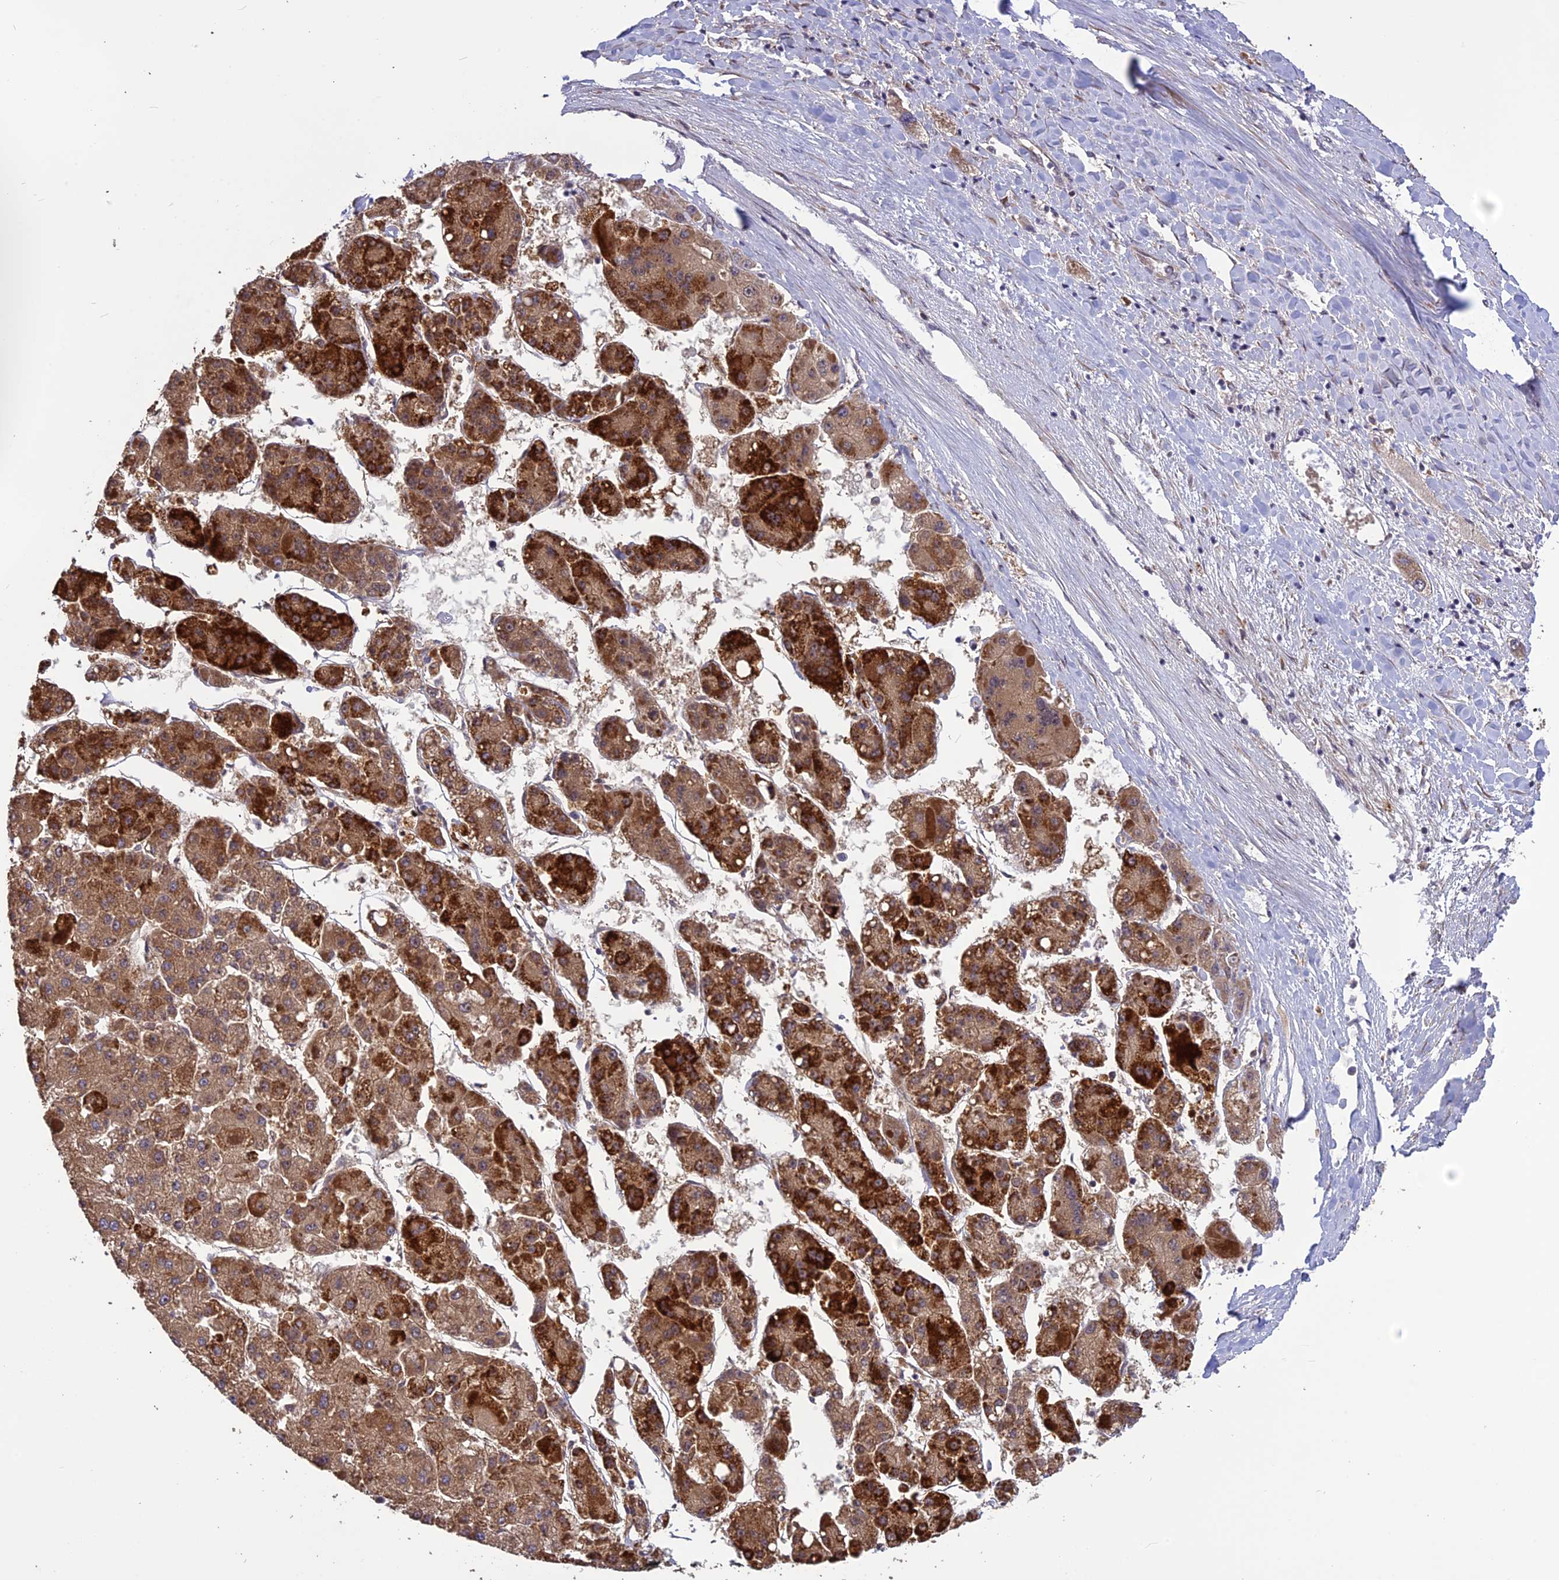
{"staining": {"intensity": "moderate", "quantity": "25%-75%", "location": "cytoplasmic/membranous"}, "tissue": "liver cancer", "cell_type": "Tumor cells", "image_type": "cancer", "snomed": [{"axis": "morphology", "description": "Carcinoma, Hepatocellular, NOS"}, {"axis": "topography", "description": "Liver"}], "caption": "Moderate cytoplasmic/membranous staining for a protein is present in about 25%-75% of tumor cells of hepatocellular carcinoma (liver) using IHC.", "gene": "SPG21", "patient": {"sex": "female", "age": 73}}